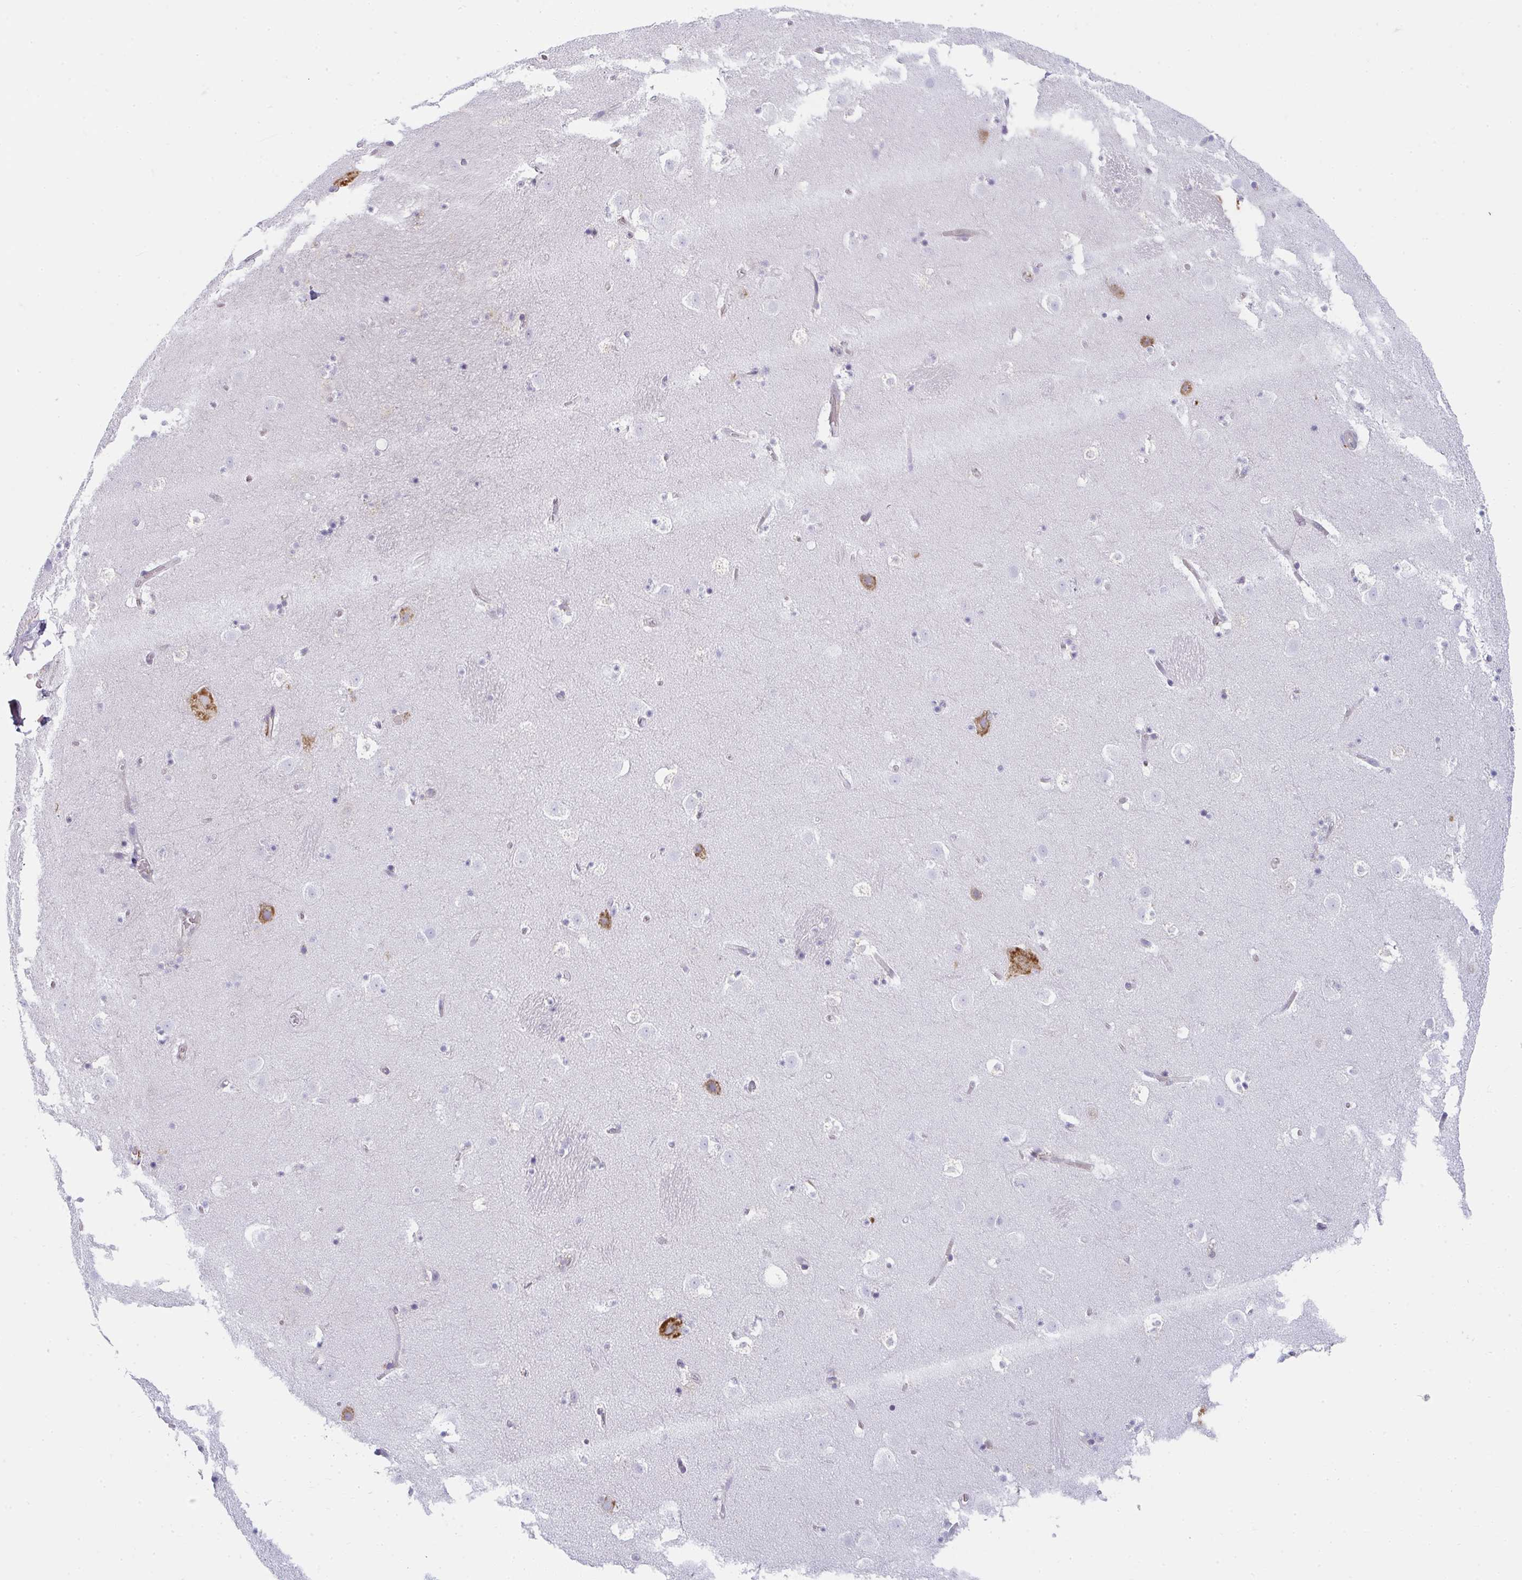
{"staining": {"intensity": "moderate", "quantity": "<25%", "location": "cytoplasmic/membranous"}, "tissue": "caudate", "cell_type": "Glial cells", "image_type": "normal", "snomed": [{"axis": "morphology", "description": "Normal tissue, NOS"}, {"axis": "topography", "description": "Lateral ventricle wall"}], "caption": "Protein expression analysis of unremarkable caudate reveals moderate cytoplasmic/membranous expression in about <25% of glial cells. (brown staining indicates protein expression, while blue staining denotes nuclei).", "gene": "SHROOM1", "patient": {"sex": "male", "age": 37}}